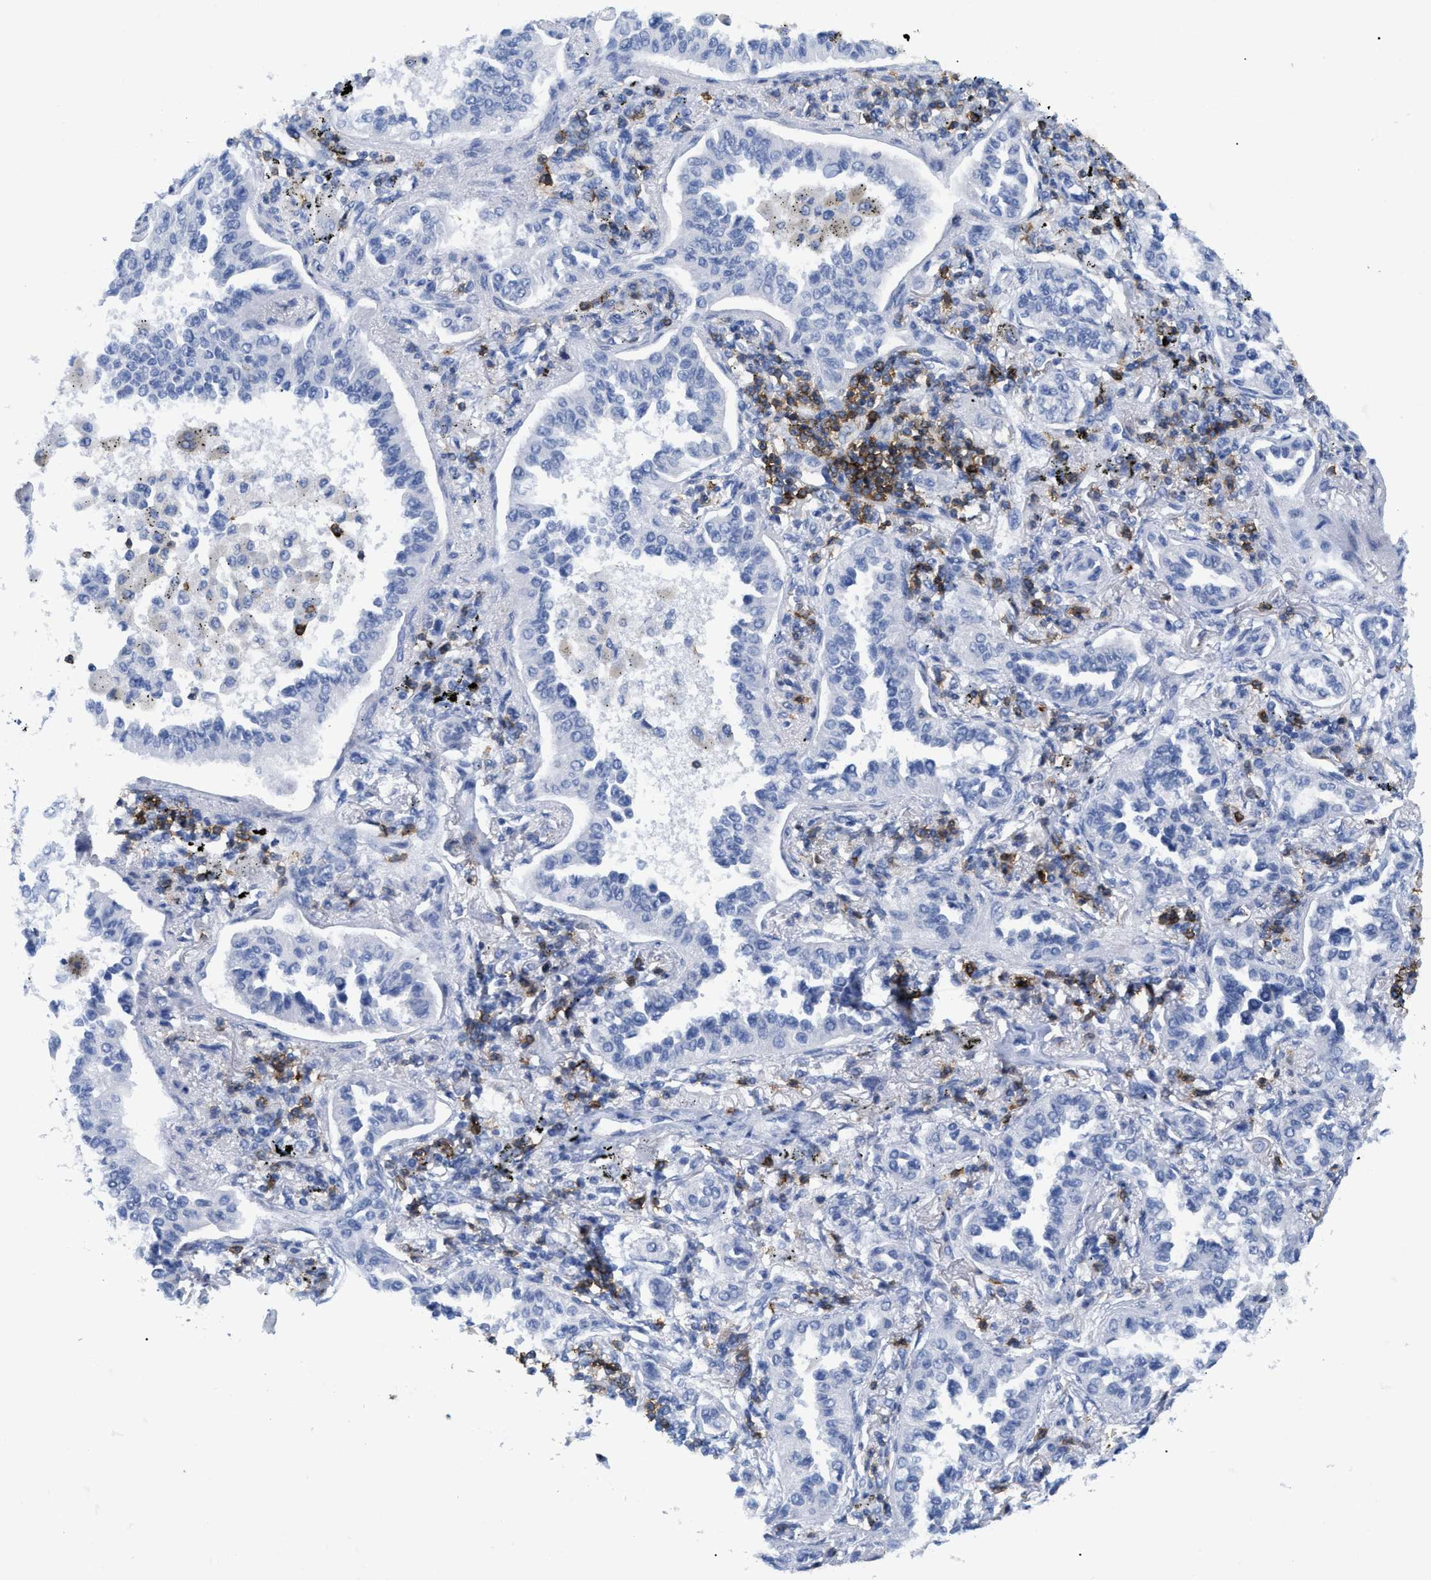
{"staining": {"intensity": "negative", "quantity": "none", "location": "none"}, "tissue": "lung cancer", "cell_type": "Tumor cells", "image_type": "cancer", "snomed": [{"axis": "morphology", "description": "Normal tissue, NOS"}, {"axis": "morphology", "description": "Adenocarcinoma, NOS"}, {"axis": "topography", "description": "Lung"}], "caption": "Immunohistochemical staining of human lung cancer (adenocarcinoma) demonstrates no significant positivity in tumor cells.", "gene": "CD5", "patient": {"sex": "male", "age": 59}}